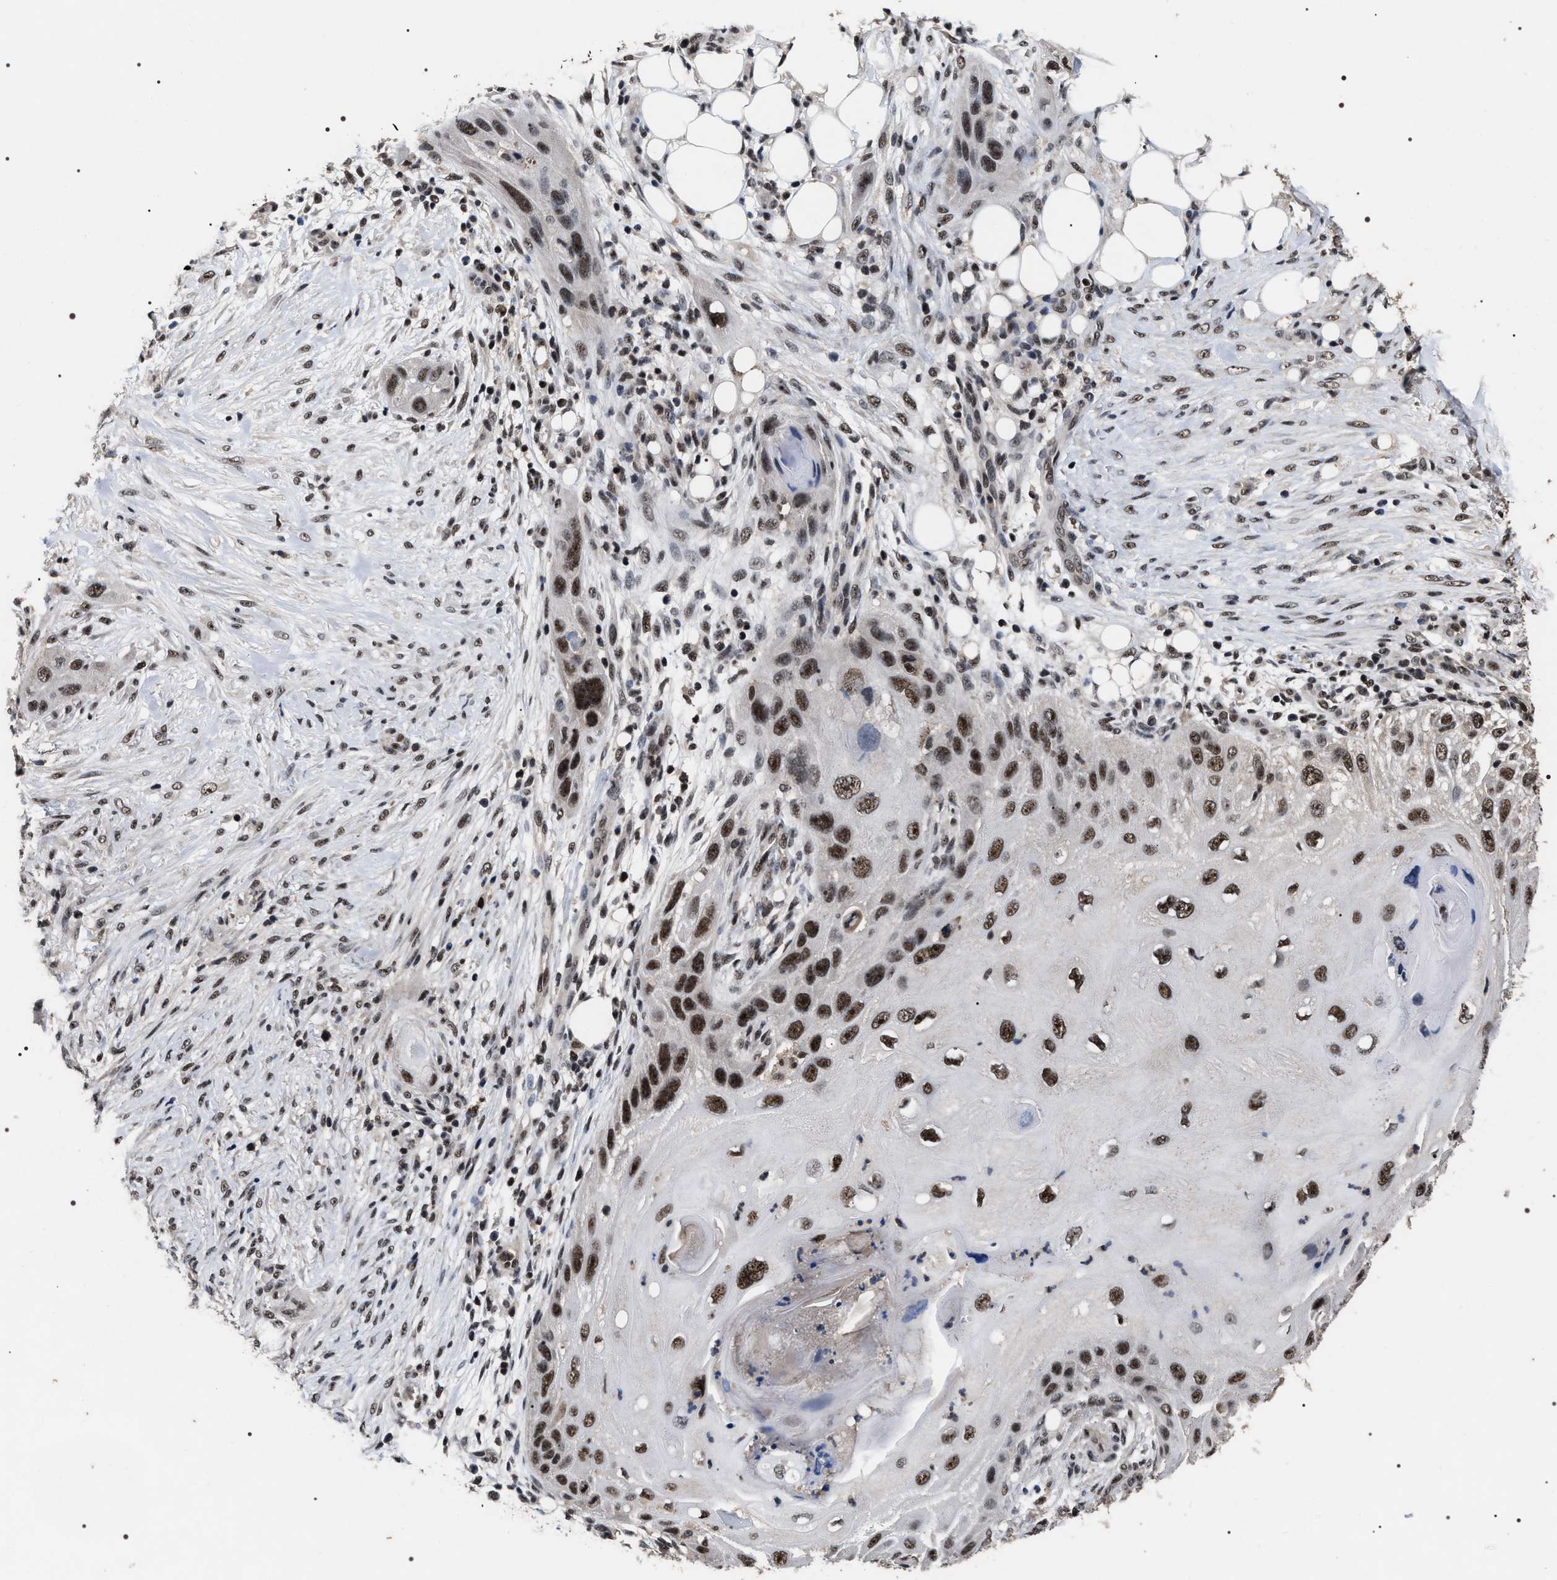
{"staining": {"intensity": "strong", "quantity": ">75%", "location": "nuclear"}, "tissue": "skin cancer", "cell_type": "Tumor cells", "image_type": "cancer", "snomed": [{"axis": "morphology", "description": "Squamous cell carcinoma, NOS"}, {"axis": "topography", "description": "Skin"}], "caption": "A micrograph showing strong nuclear staining in about >75% of tumor cells in skin cancer, as visualized by brown immunohistochemical staining.", "gene": "RRP1B", "patient": {"sex": "female", "age": 77}}